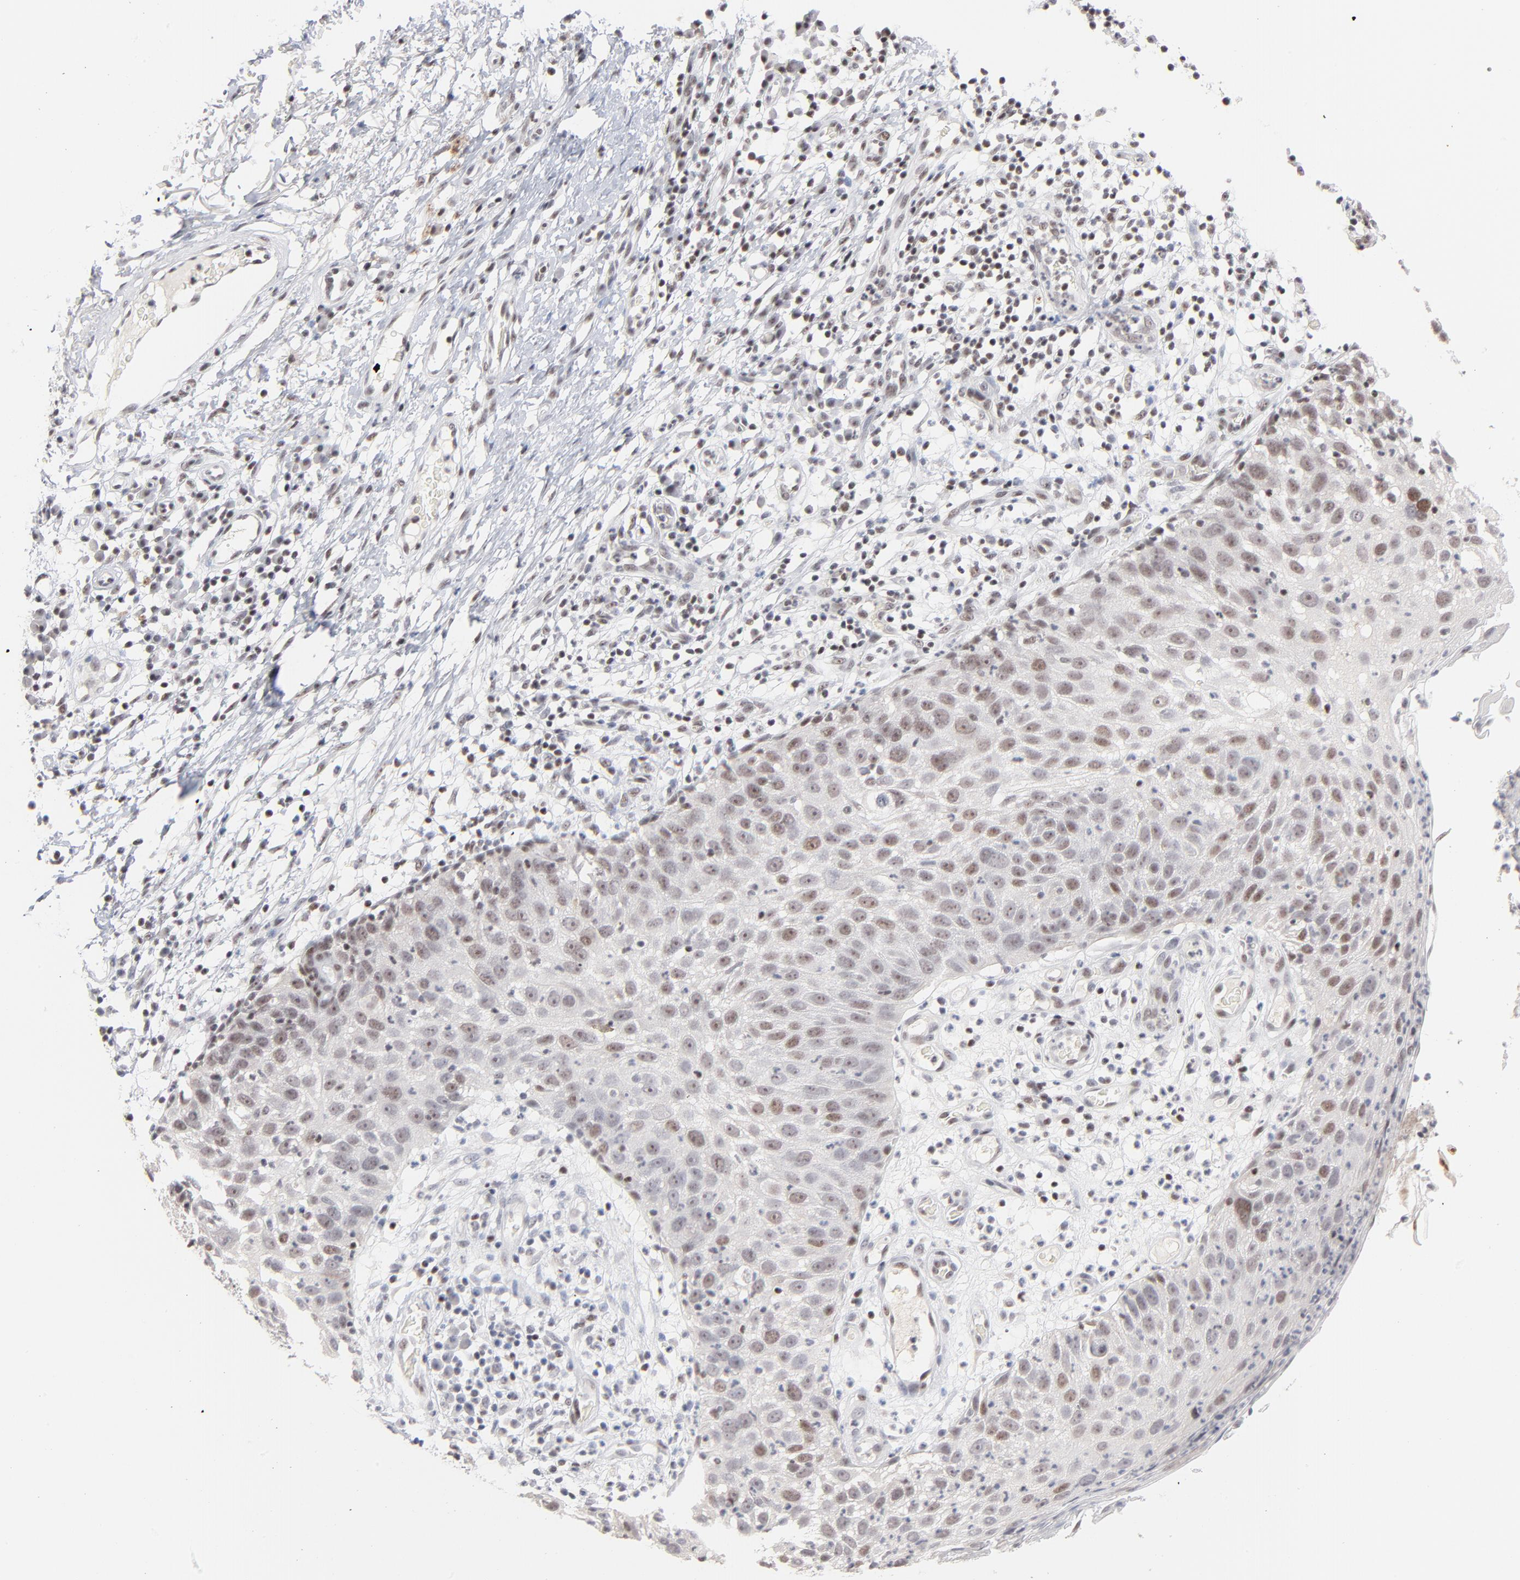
{"staining": {"intensity": "weak", "quantity": ">75%", "location": "nuclear"}, "tissue": "skin cancer", "cell_type": "Tumor cells", "image_type": "cancer", "snomed": [{"axis": "morphology", "description": "Squamous cell carcinoma, NOS"}, {"axis": "topography", "description": "Skin"}], "caption": "A brown stain shows weak nuclear staining of a protein in squamous cell carcinoma (skin) tumor cells. (DAB (3,3'-diaminobenzidine) = brown stain, brightfield microscopy at high magnification).", "gene": "ZNF143", "patient": {"sex": "male", "age": 87}}